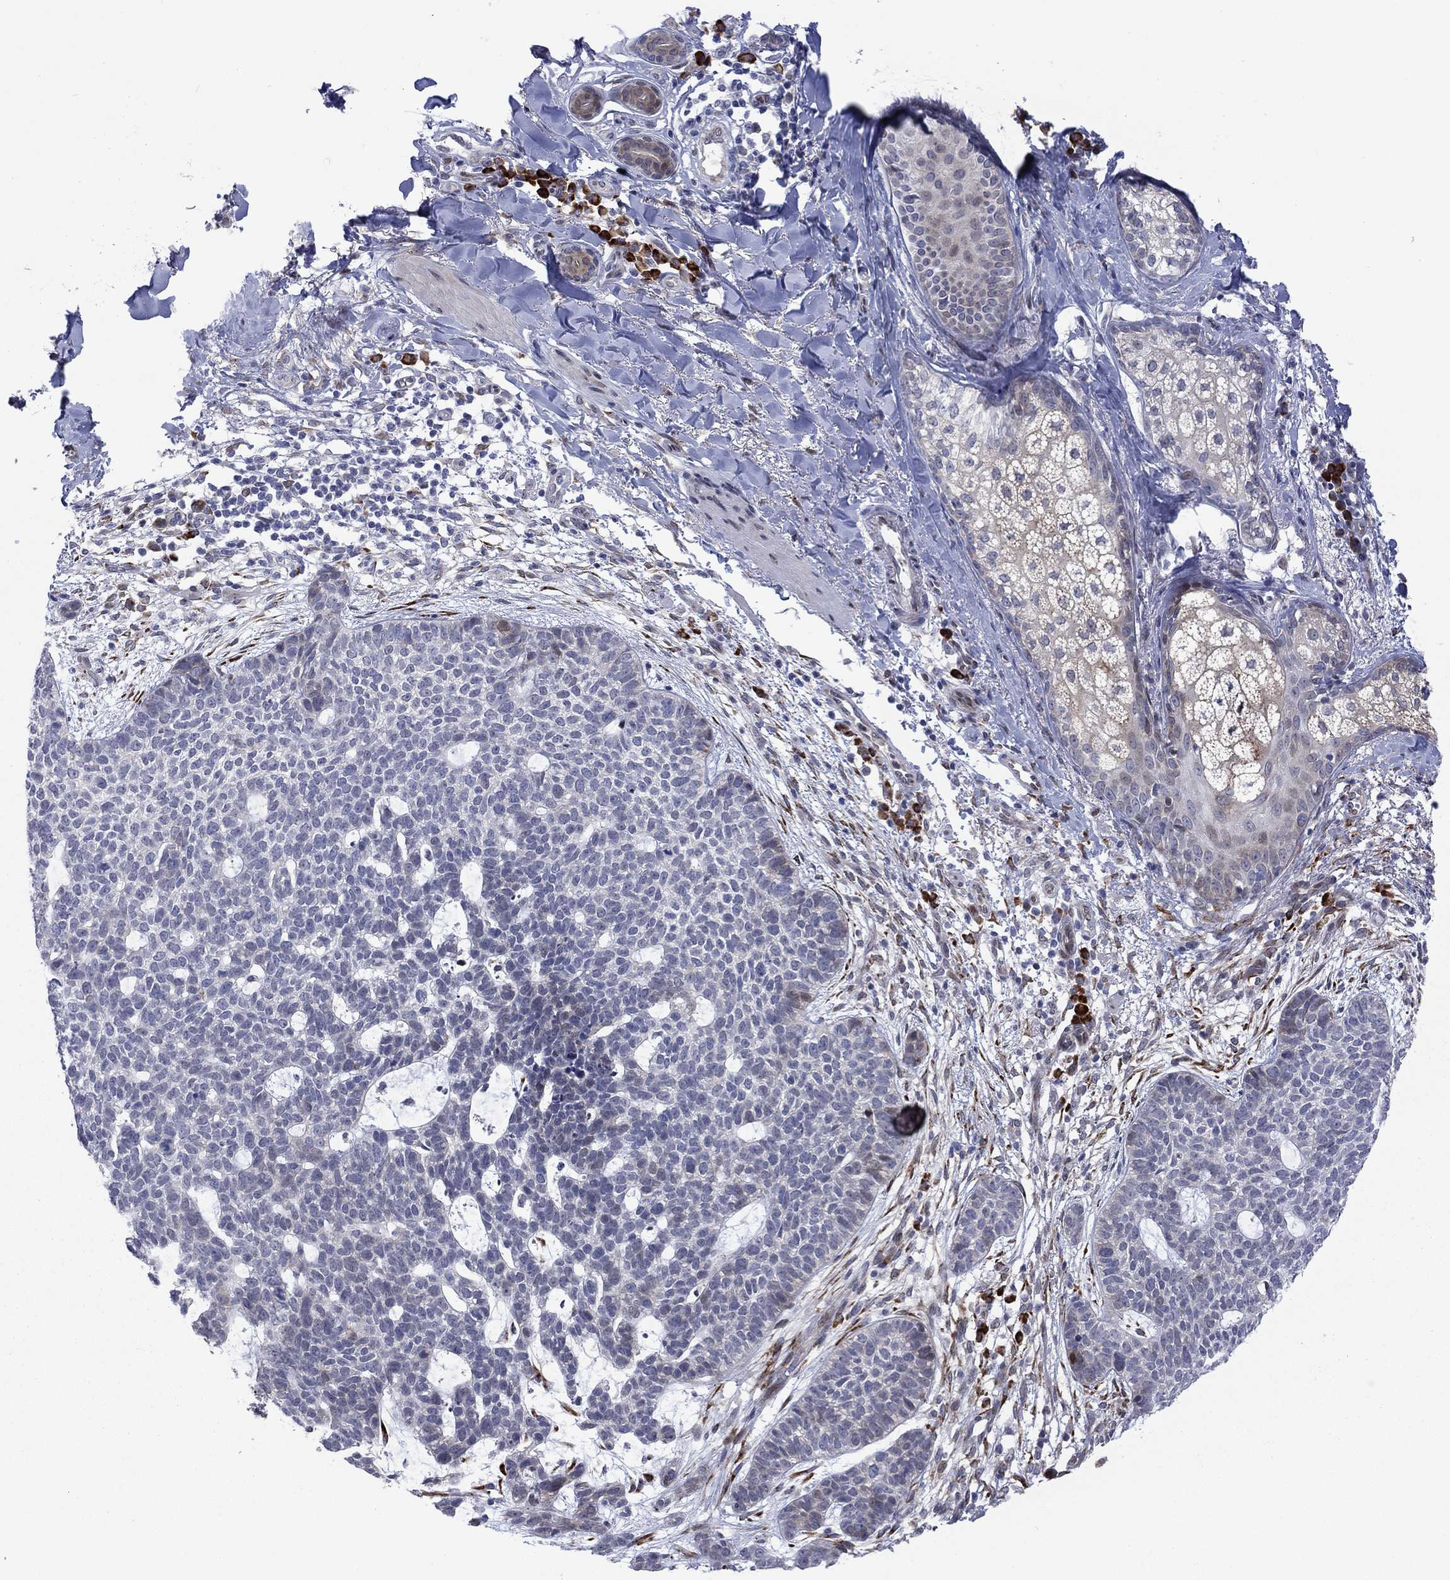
{"staining": {"intensity": "negative", "quantity": "none", "location": "none"}, "tissue": "skin cancer", "cell_type": "Tumor cells", "image_type": "cancer", "snomed": [{"axis": "morphology", "description": "Squamous cell carcinoma, NOS"}, {"axis": "topography", "description": "Skin"}], "caption": "The immunohistochemistry image has no significant expression in tumor cells of squamous cell carcinoma (skin) tissue. The staining was performed using DAB to visualize the protein expression in brown, while the nuclei were stained in blue with hematoxylin (Magnification: 20x).", "gene": "TTC21B", "patient": {"sex": "male", "age": 88}}